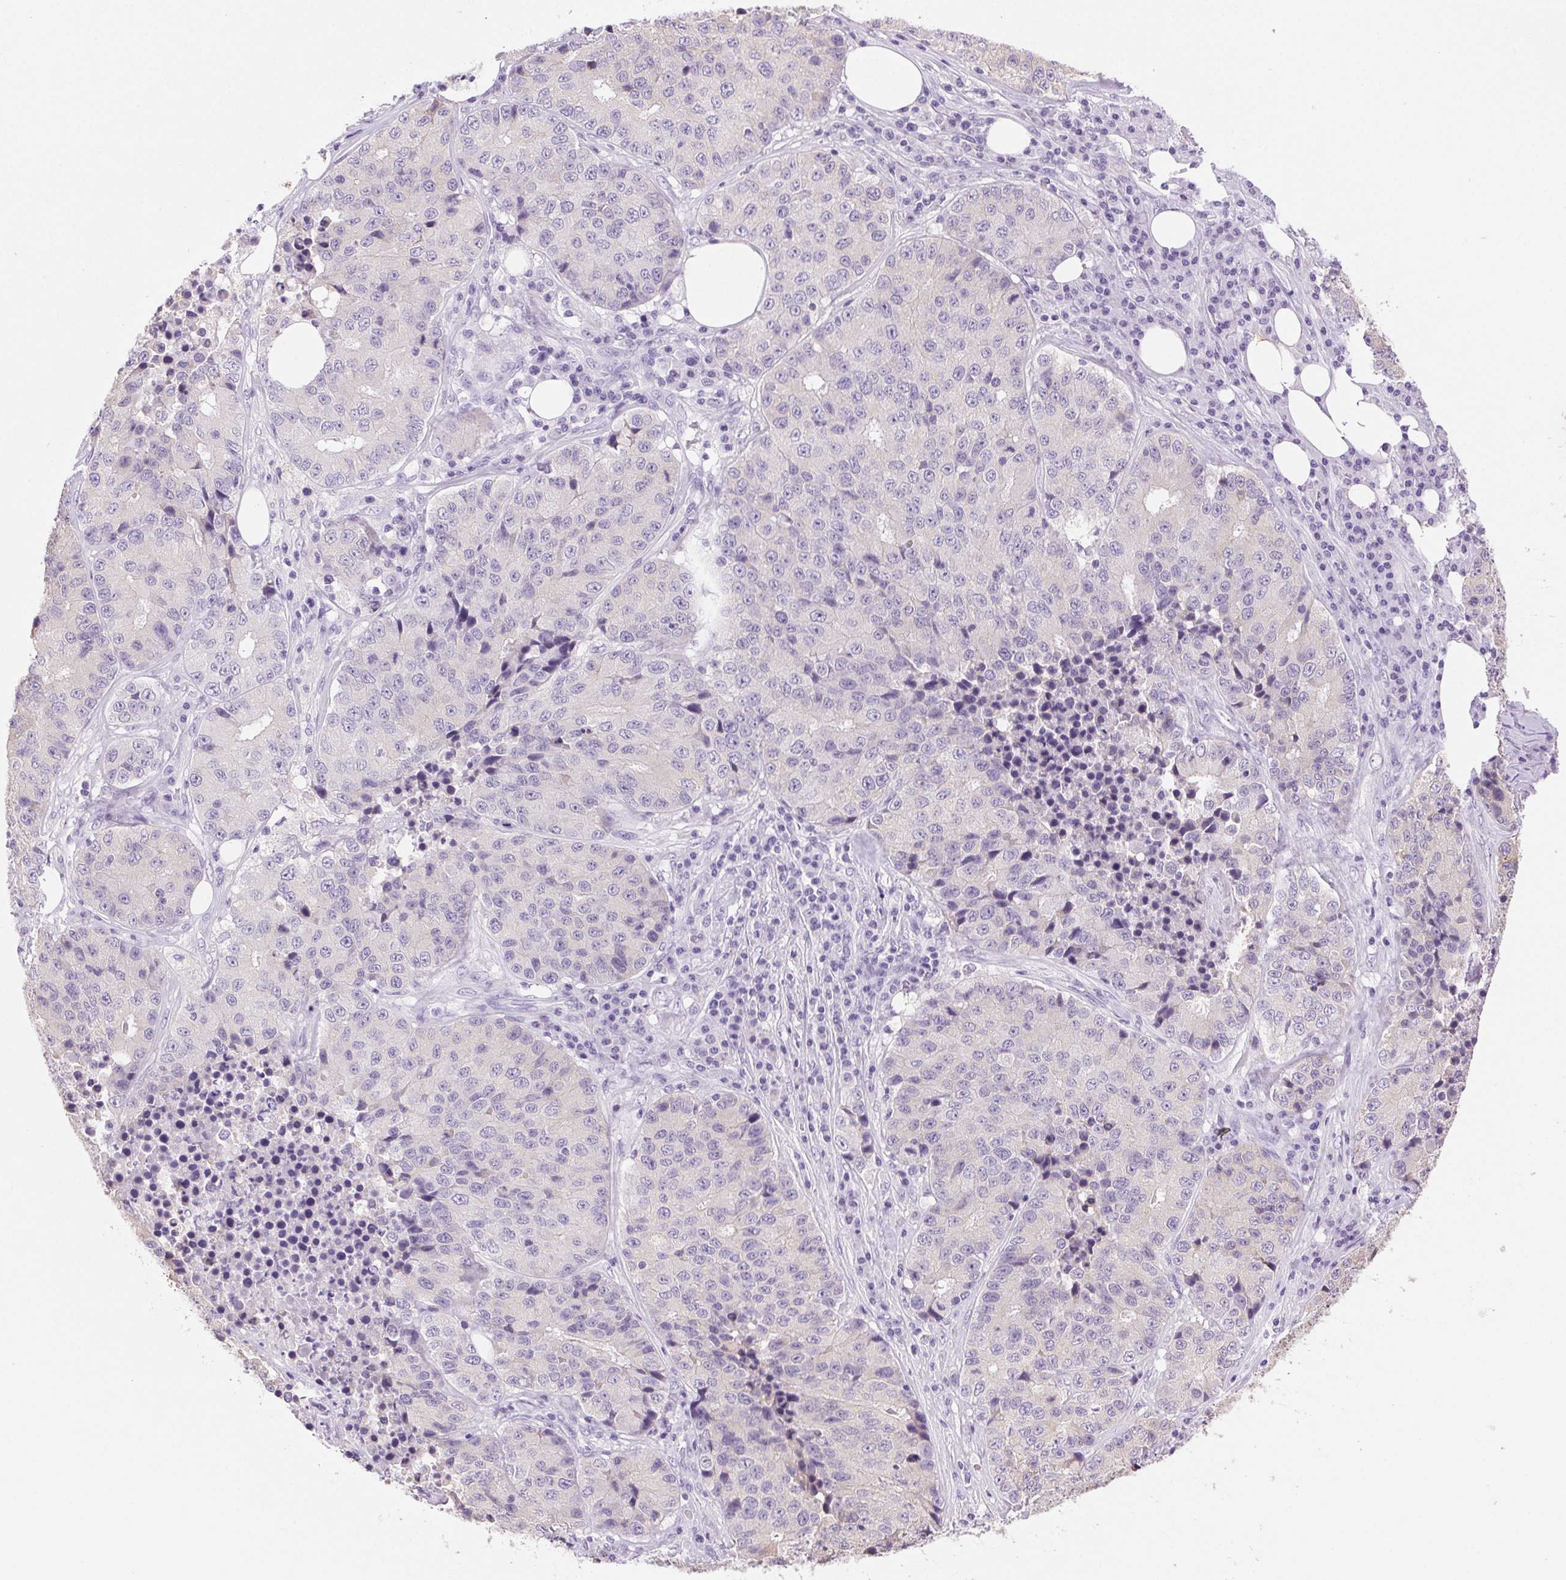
{"staining": {"intensity": "negative", "quantity": "none", "location": "none"}, "tissue": "stomach cancer", "cell_type": "Tumor cells", "image_type": "cancer", "snomed": [{"axis": "morphology", "description": "Adenocarcinoma, NOS"}, {"axis": "topography", "description": "Stomach"}], "caption": "An image of stomach adenocarcinoma stained for a protein exhibits no brown staining in tumor cells.", "gene": "CLDN10", "patient": {"sex": "male", "age": 71}}